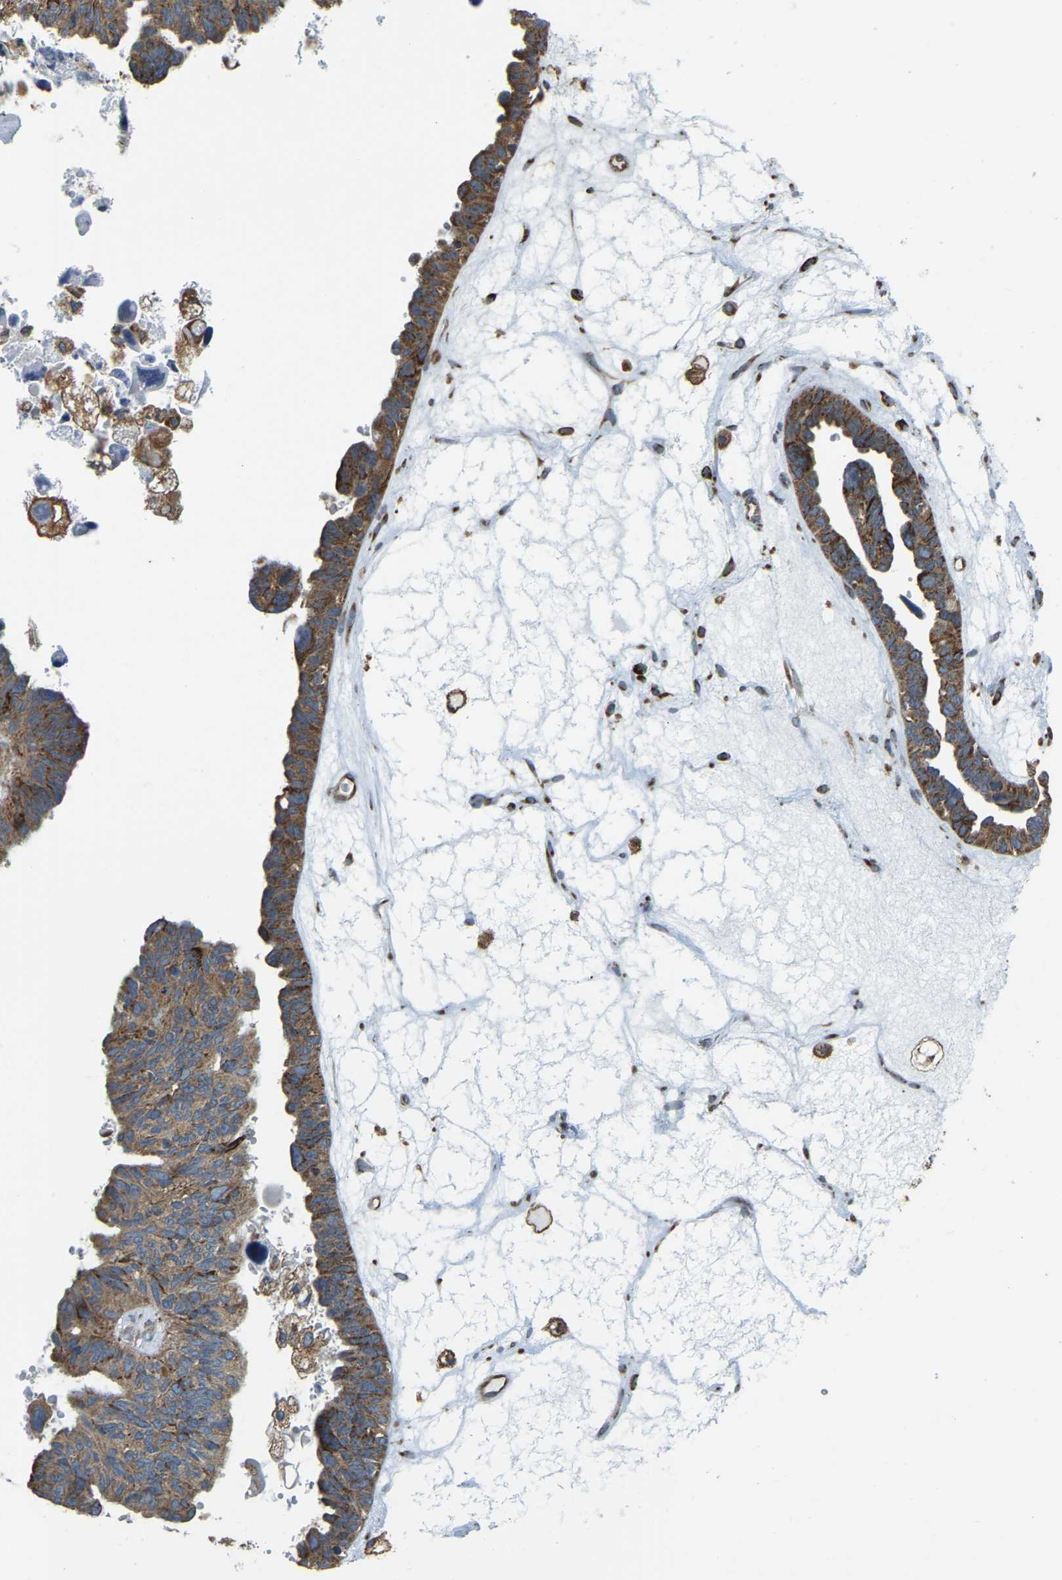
{"staining": {"intensity": "moderate", "quantity": ">75%", "location": "cytoplasmic/membranous"}, "tissue": "ovarian cancer", "cell_type": "Tumor cells", "image_type": "cancer", "snomed": [{"axis": "morphology", "description": "Cystadenocarcinoma, serous, NOS"}, {"axis": "topography", "description": "Ovary"}], "caption": "Protein expression analysis of human ovarian serous cystadenocarcinoma reveals moderate cytoplasmic/membranous staining in approximately >75% of tumor cells.", "gene": "PSMD7", "patient": {"sex": "female", "age": 79}}